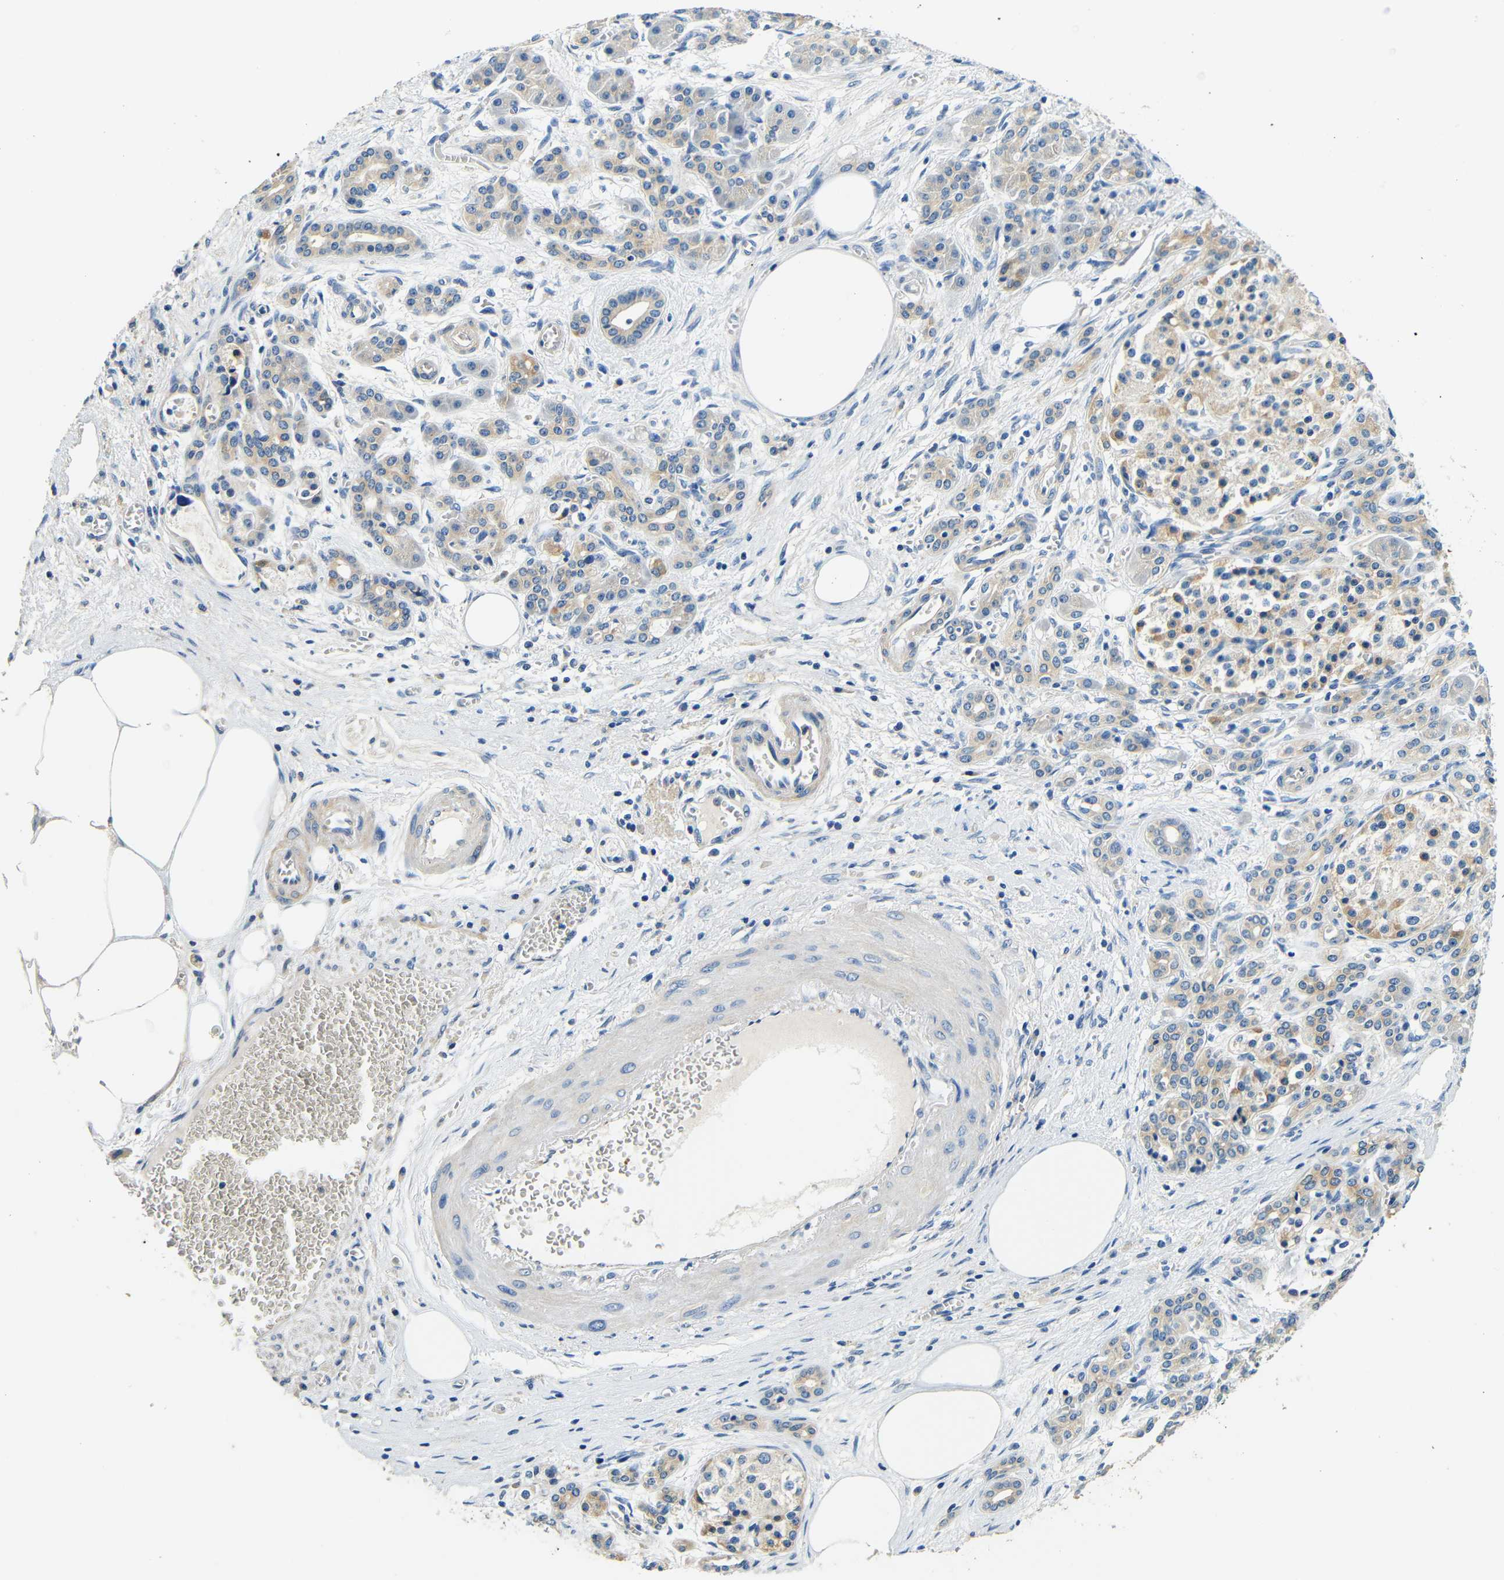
{"staining": {"intensity": "weak", "quantity": "<25%", "location": "cytoplasmic/membranous"}, "tissue": "pancreatic cancer", "cell_type": "Tumor cells", "image_type": "cancer", "snomed": [{"axis": "morphology", "description": "Adenocarcinoma, NOS"}, {"axis": "topography", "description": "Pancreas"}], "caption": "Protein analysis of pancreatic cancer (adenocarcinoma) reveals no significant staining in tumor cells.", "gene": "FMO5", "patient": {"sex": "female", "age": 70}}